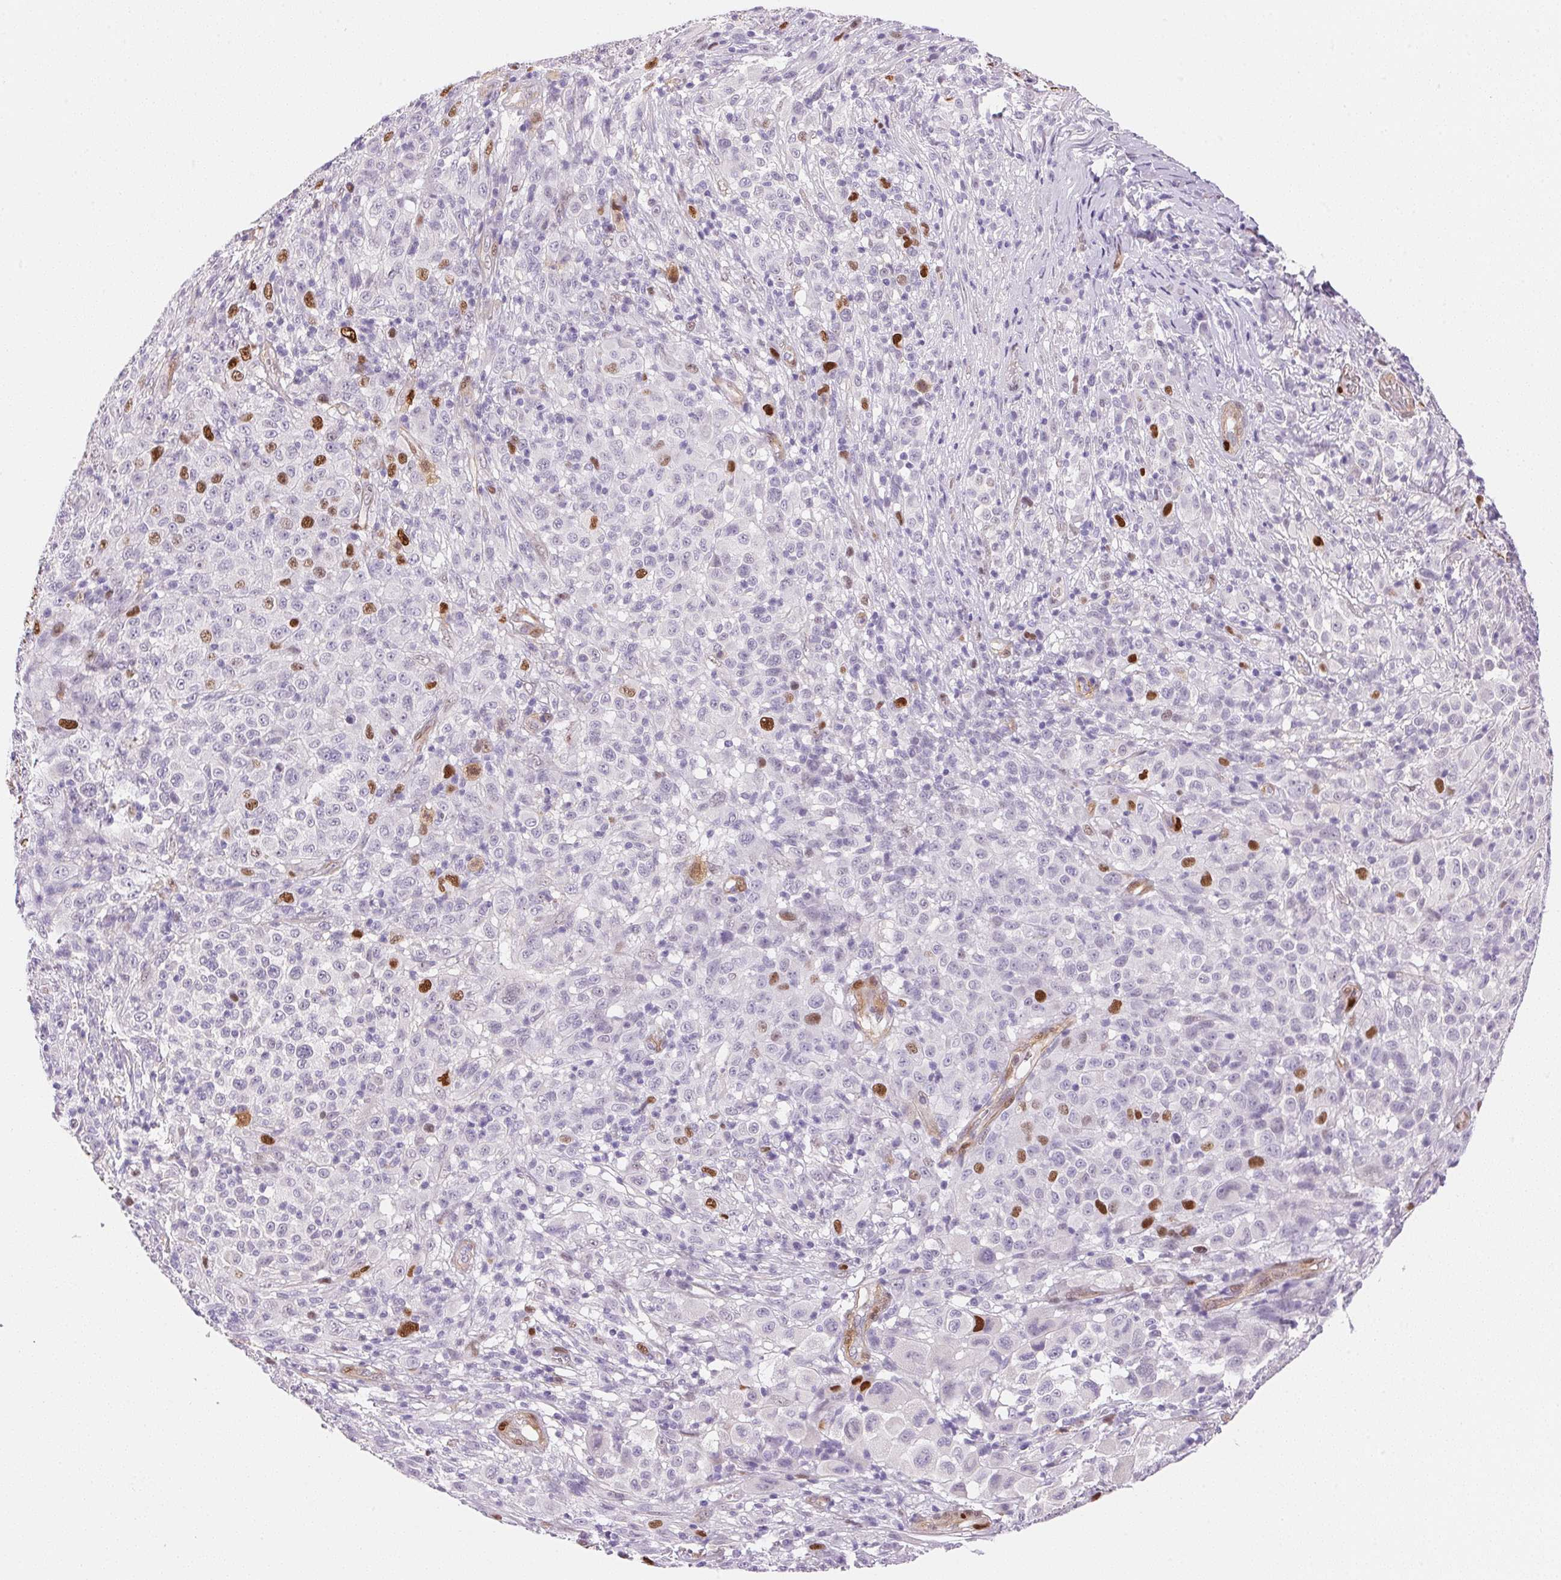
{"staining": {"intensity": "strong", "quantity": "<25%", "location": "nuclear"}, "tissue": "melanoma", "cell_type": "Tumor cells", "image_type": "cancer", "snomed": [{"axis": "morphology", "description": "Malignant melanoma, NOS"}, {"axis": "topography", "description": "Skin"}], "caption": "Brown immunohistochemical staining in human malignant melanoma exhibits strong nuclear staining in about <25% of tumor cells.", "gene": "SMTN", "patient": {"sex": "male", "age": 73}}